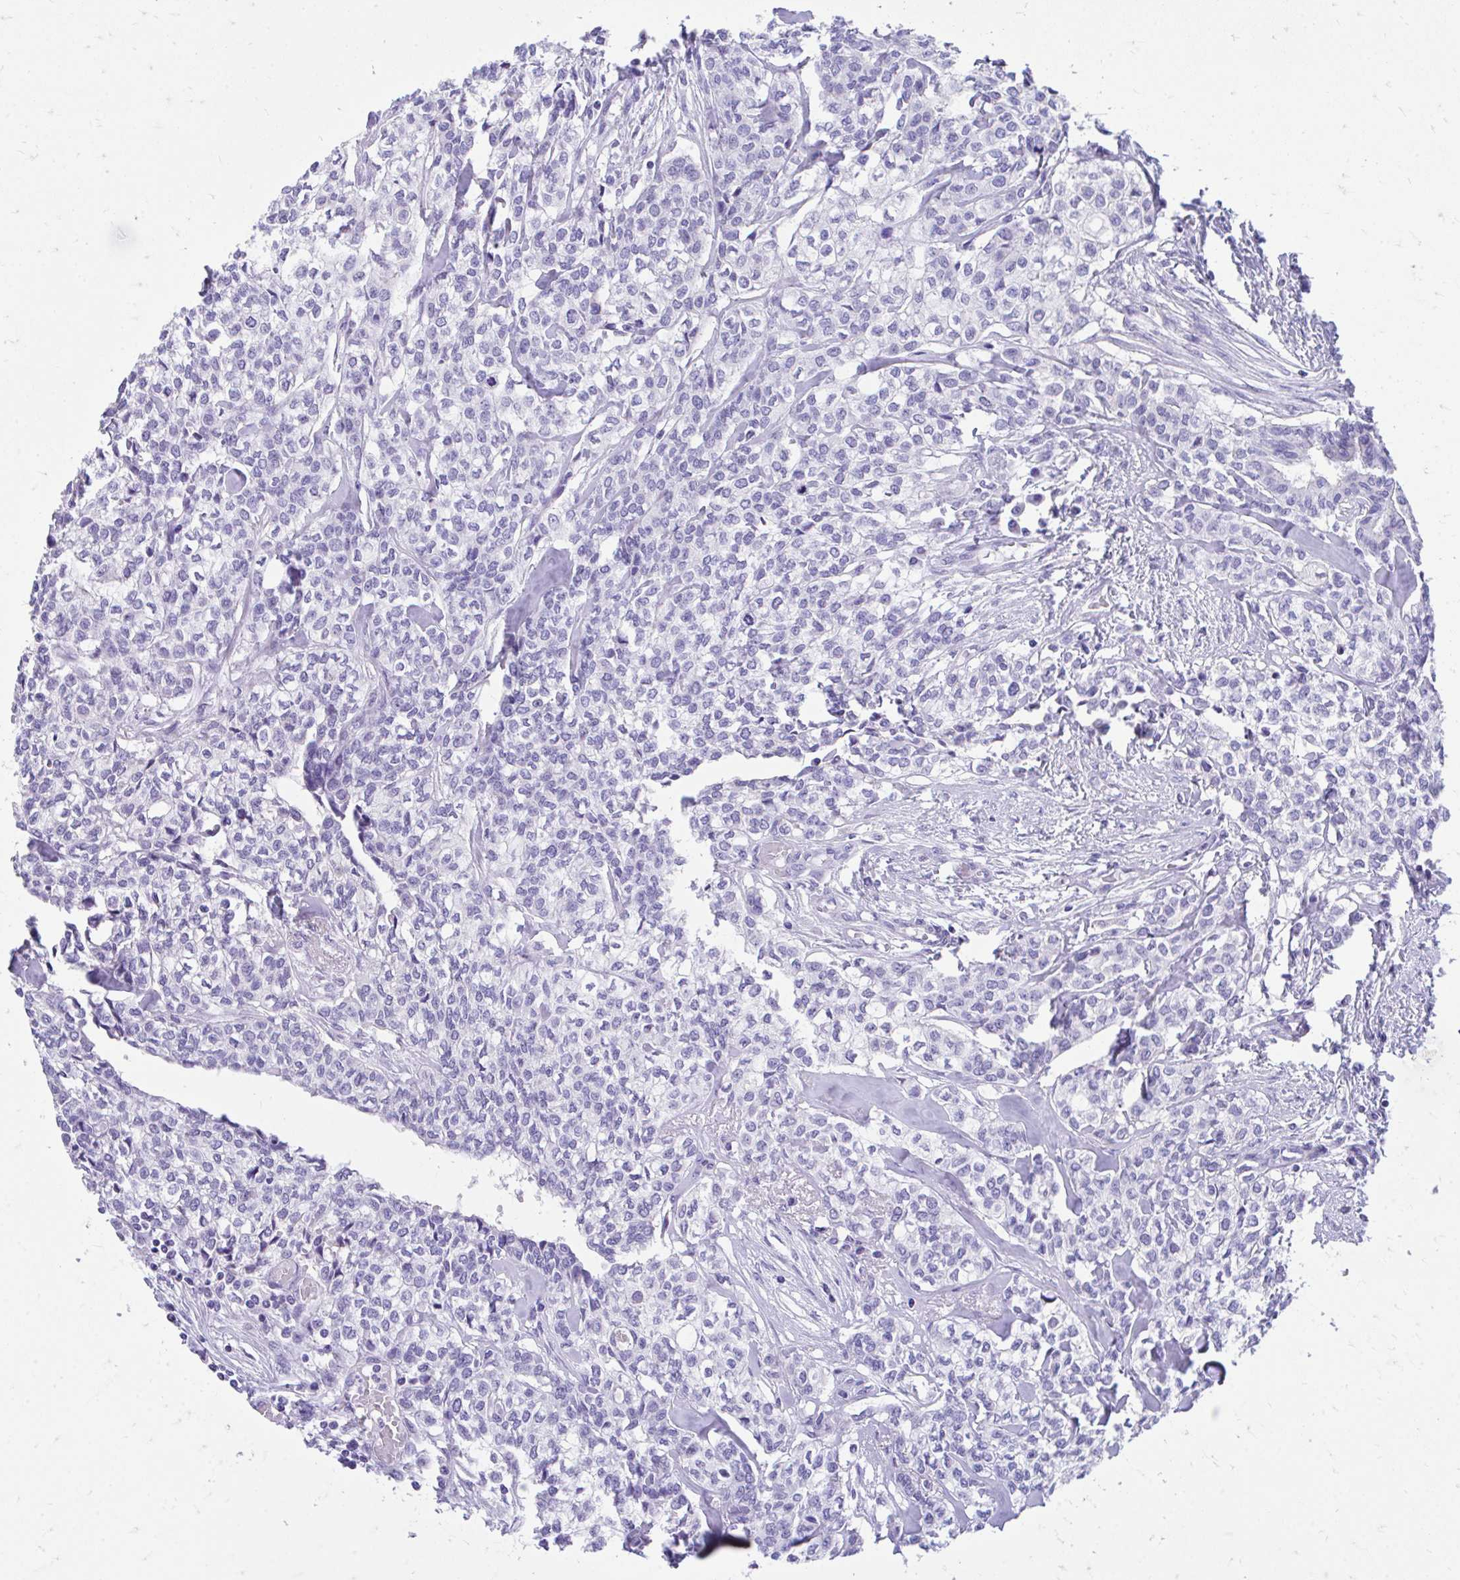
{"staining": {"intensity": "negative", "quantity": "none", "location": "none"}, "tissue": "head and neck cancer", "cell_type": "Tumor cells", "image_type": "cancer", "snomed": [{"axis": "morphology", "description": "Adenocarcinoma, NOS"}, {"axis": "topography", "description": "Head-Neck"}], "caption": "Tumor cells are negative for brown protein staining in adenocarcinoma (head and neck).", "gene": "KRIT1", "patient": {"sex": "male", "age": 81}}